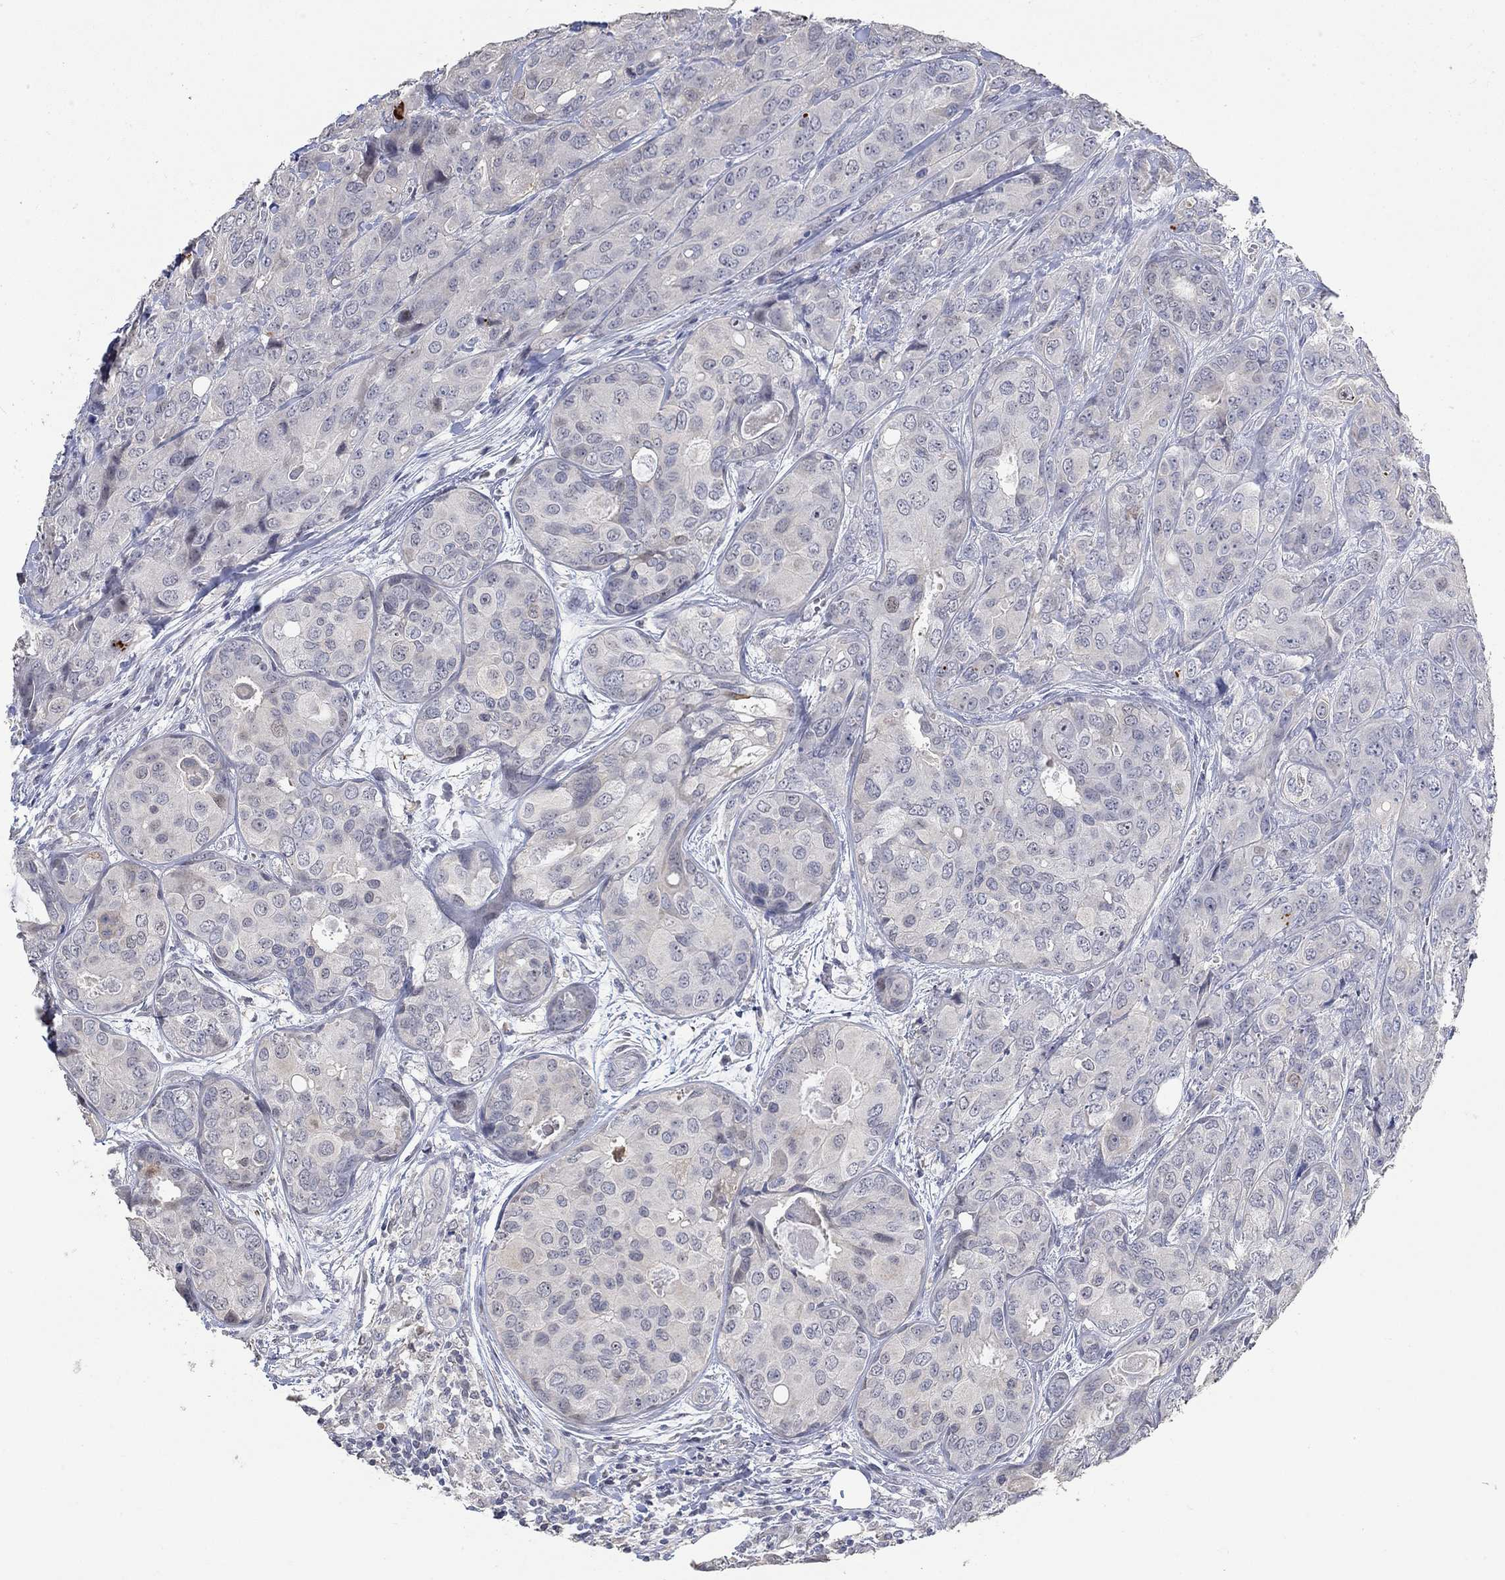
{"staining": {"intensity": "negative", "quantity": "none", "location": "none"}, "tissue": "breast cancer", "cell_type": "Tumor cells", "image_type": "cancer", "snomed": [{"axis": "morphology", "description": "Duct carcinoma"}, {"axis": "topography", "description": "Breast"}], "caption": "Image shows no significant protein positivity in tumor cells of breast intraductal carcinoma.", "gene": "PNMA5", "patient": {"sex": "female", "age": 43}}